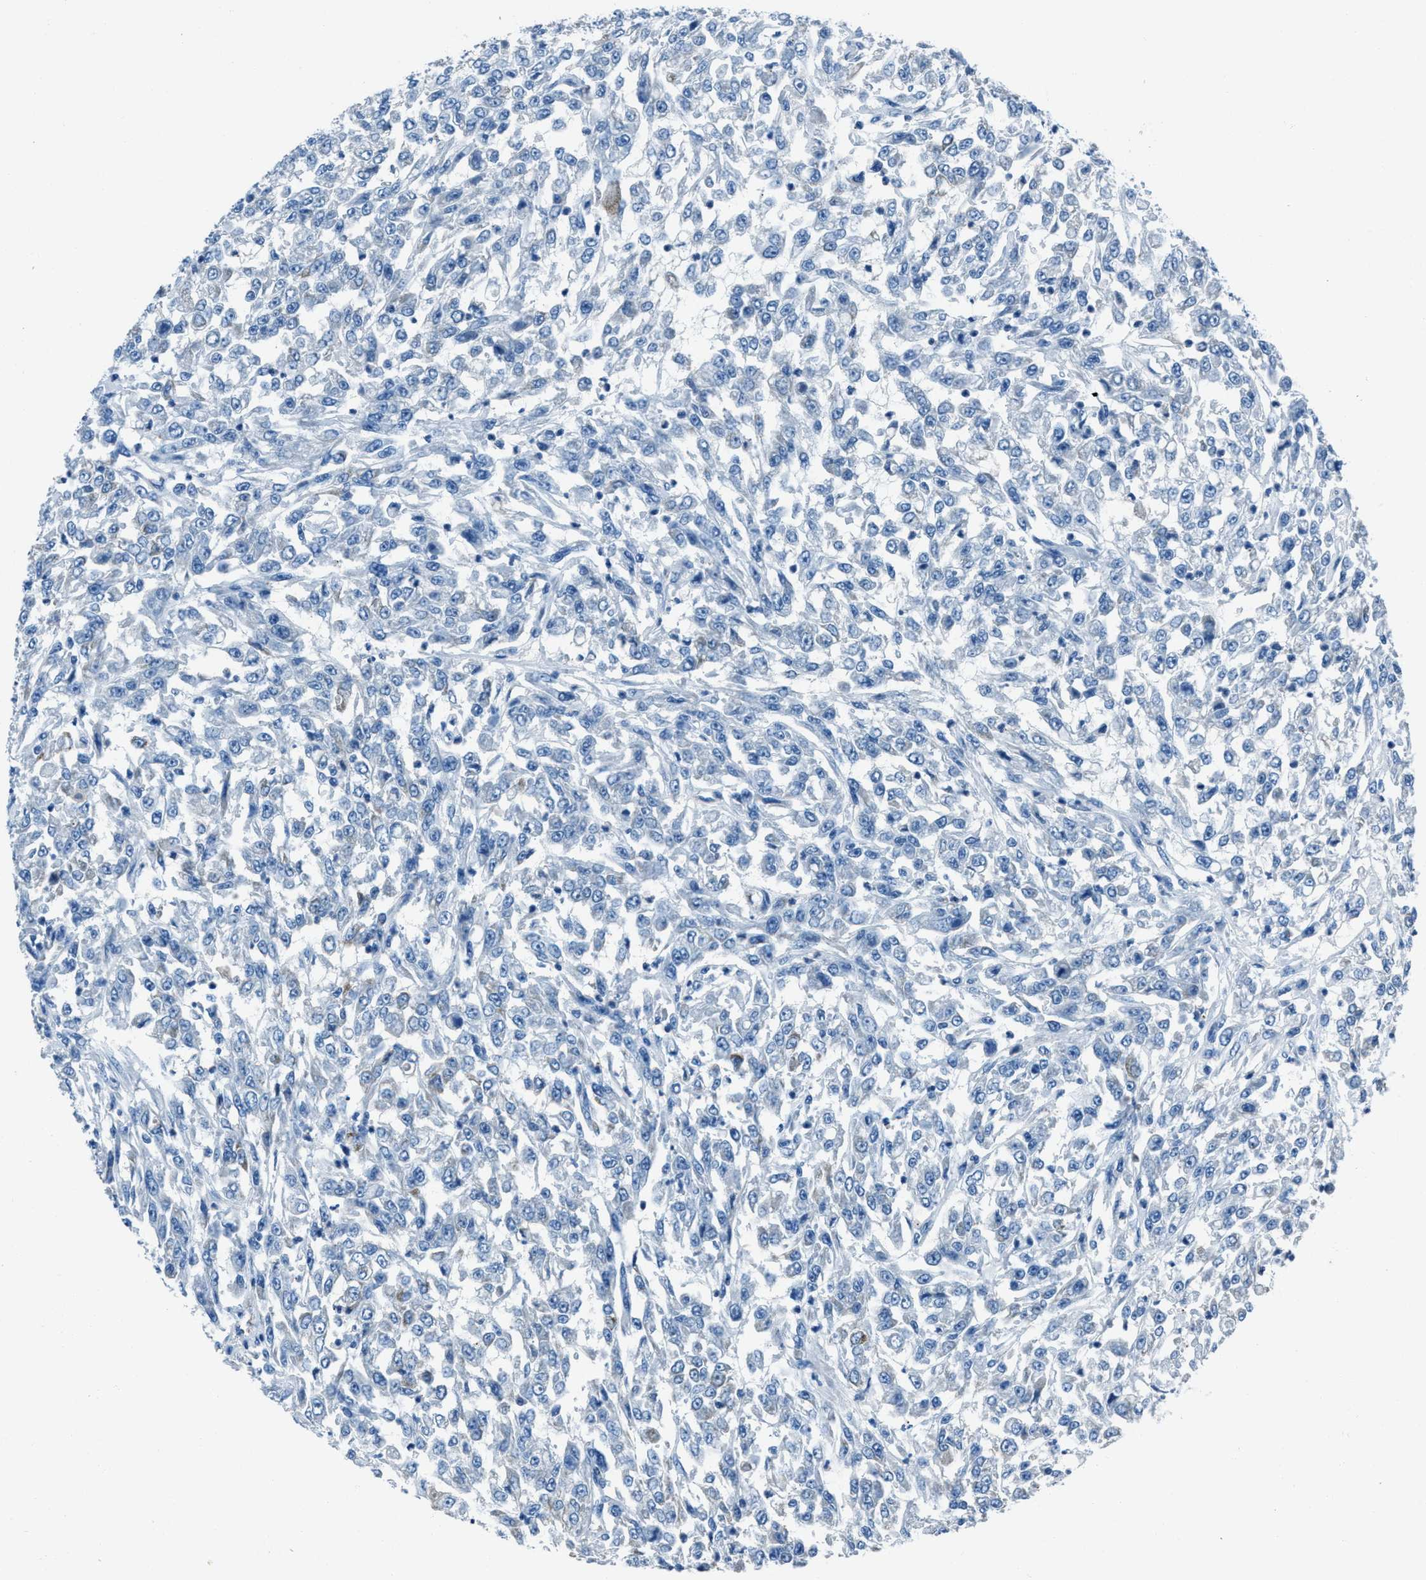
{"staining": {"intensity": "negative", "quantity": "none", "location": "none"}, "tissue": "urothelial cancer", "cell_type": "Tumor cells", "image_type": "cancer", "snomed": [{"axis": "morphology", "description": "Urothelial carcinoma, High grade"}, {"axis": "topography", "description": "Urinary bladder"}], "caption": "High power microscopy micrograph of an immunohistochemistry (IHC) histopathology image of urothelial cancer, revealing no significant staining in tumor cells. The staining was performed using DAB to visualize the protein expression in brown, while the nuclei were stained in blue with hematoxylin (Magnification: 20x).", "gene": "AMACR", "patient": {"sex": "male", "age": 46}}